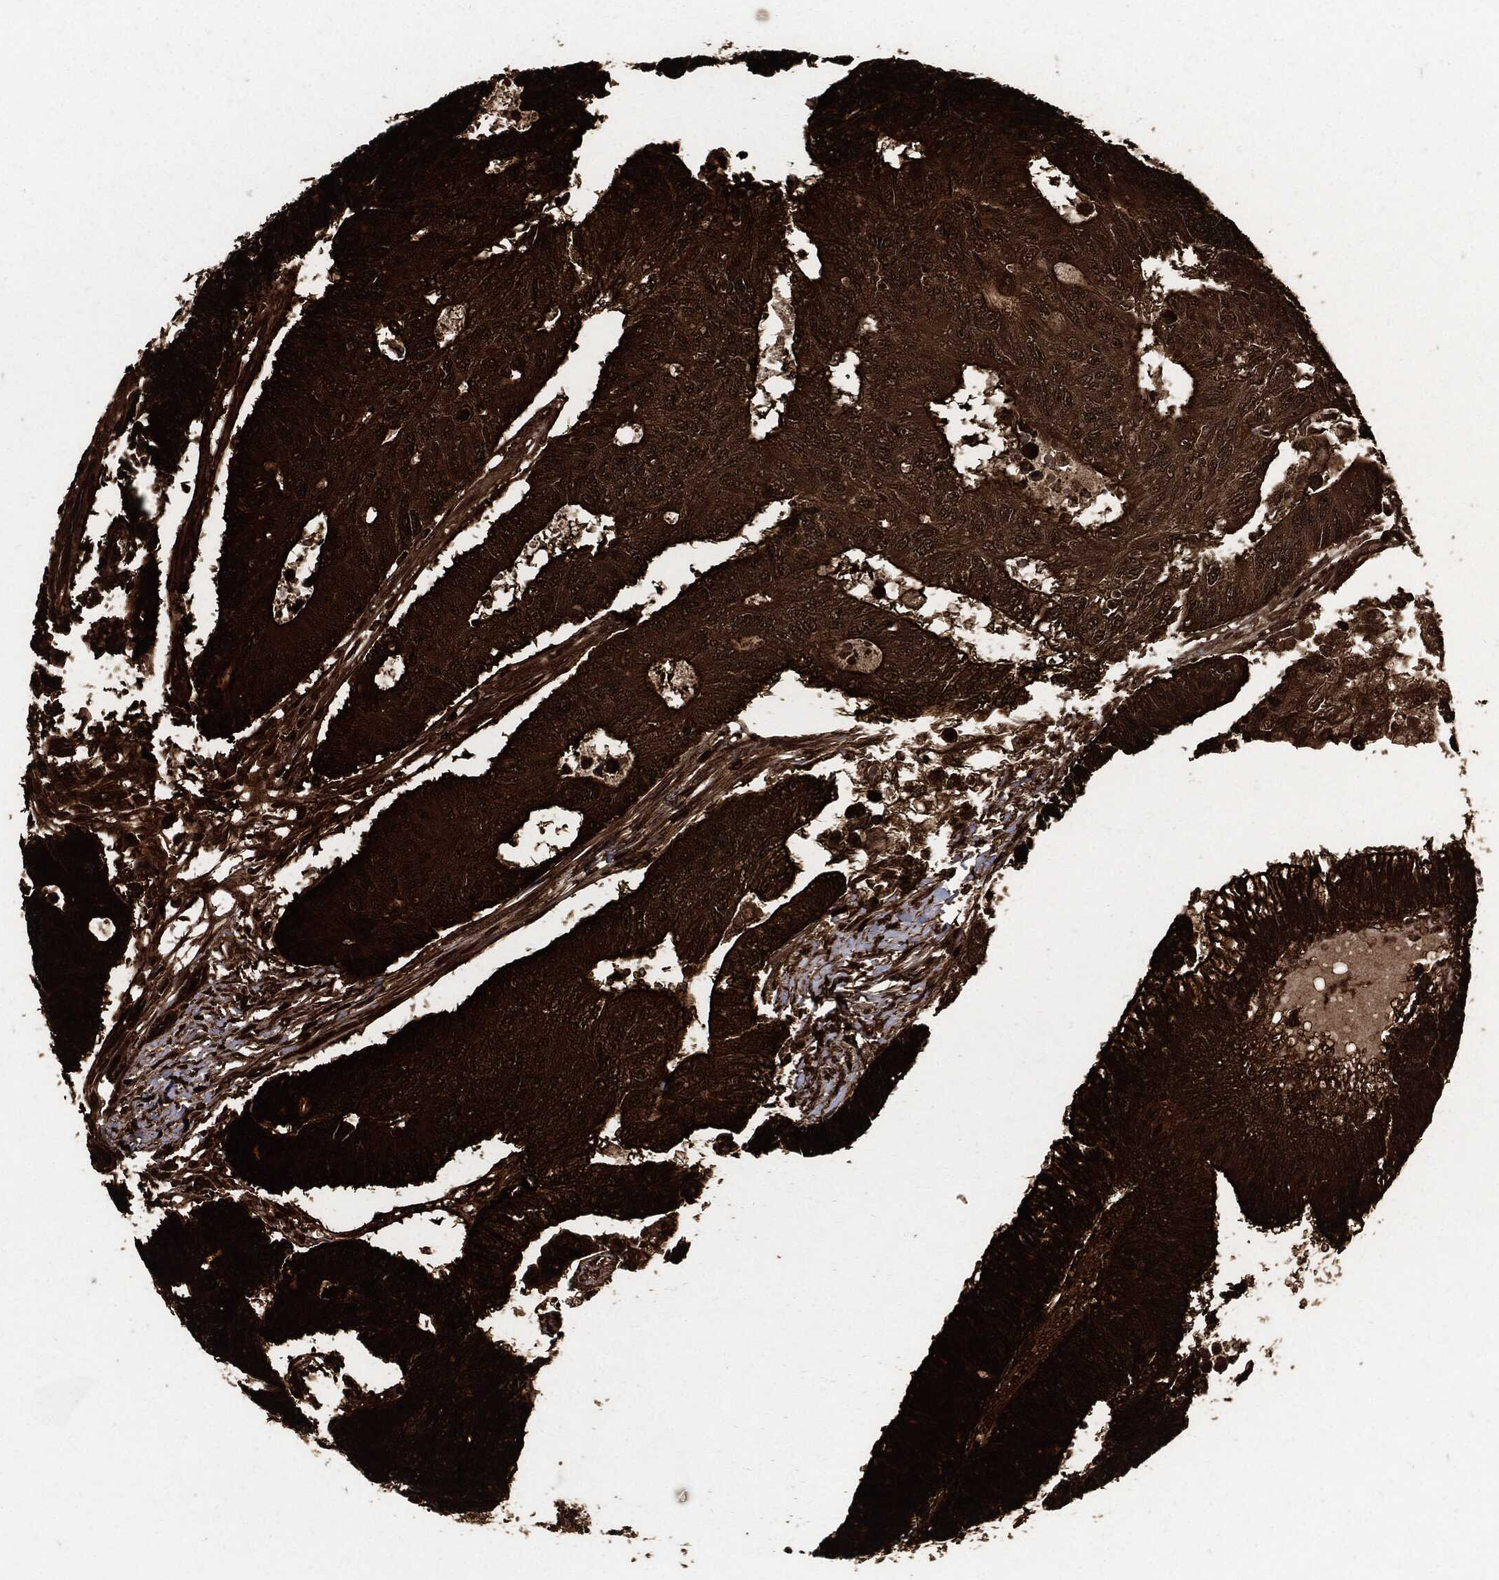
{"staining": {"intensity": "strong", "quantity": ">75%", "location": "cytoplasmic/membranous"}, "tissue": "colorectal cancer", "cell_type": "Tumor cells", "image_type": "cancer", "snomed": [{"axis": "morphology", "description": "Adenocarcinoma, NOS"}, {"axis": "topography", "description": "Colon"}], "caption": "Immunohistochemical staining of human colorectal cancer (adenocarcinoma) reveals strong cytoplasmic/membranous protein expression in about >75% of tumor cells.", "gene": "YWHAB", "patient": {"sex": "female", "age": 77}}